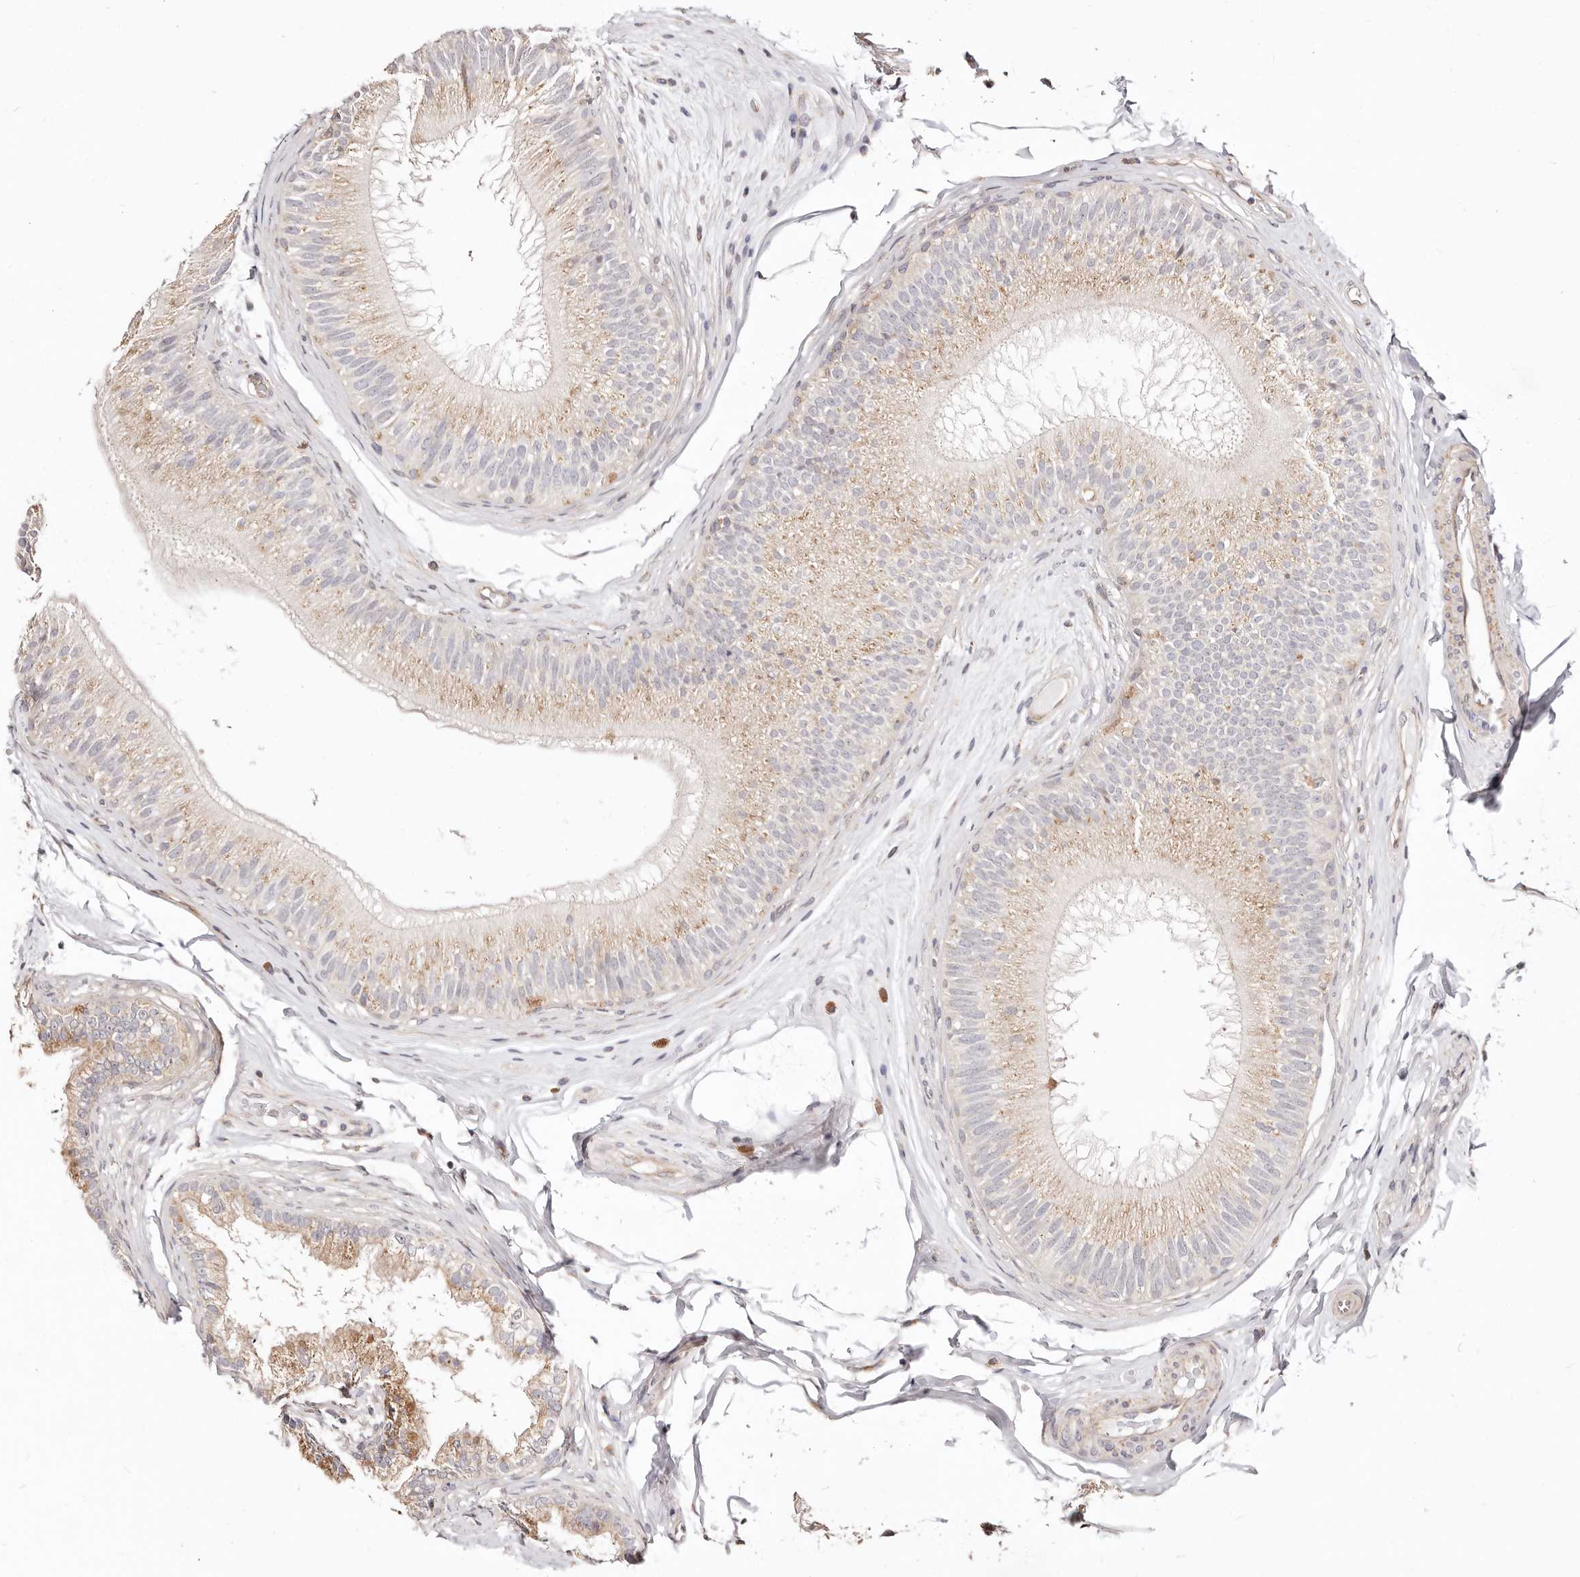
{"staining": {"intensity": "weak", "quantity": "25%-75%", "location": "cytoplasmic/membranous"}, "tissue": "epididymis", "cell_type": "Glandular cells", "image_type": "normal", "snomed": [{"axis": "morphology", "description": "Normal tissue, NOS"}, {"axis": "topography", "description": "Epididymis"}], "caption": "Protein staining of normal epididymis exhibits weak cytoplasmic/membranous expression in about 25%-75% of glandular cells. (DAB (3,3'-diaminobenzidine) IHC, brown staining for protein, blue staining for nuclei).", "gene": "MAPK1", "patient": {"sex": "male", "age": 45}}